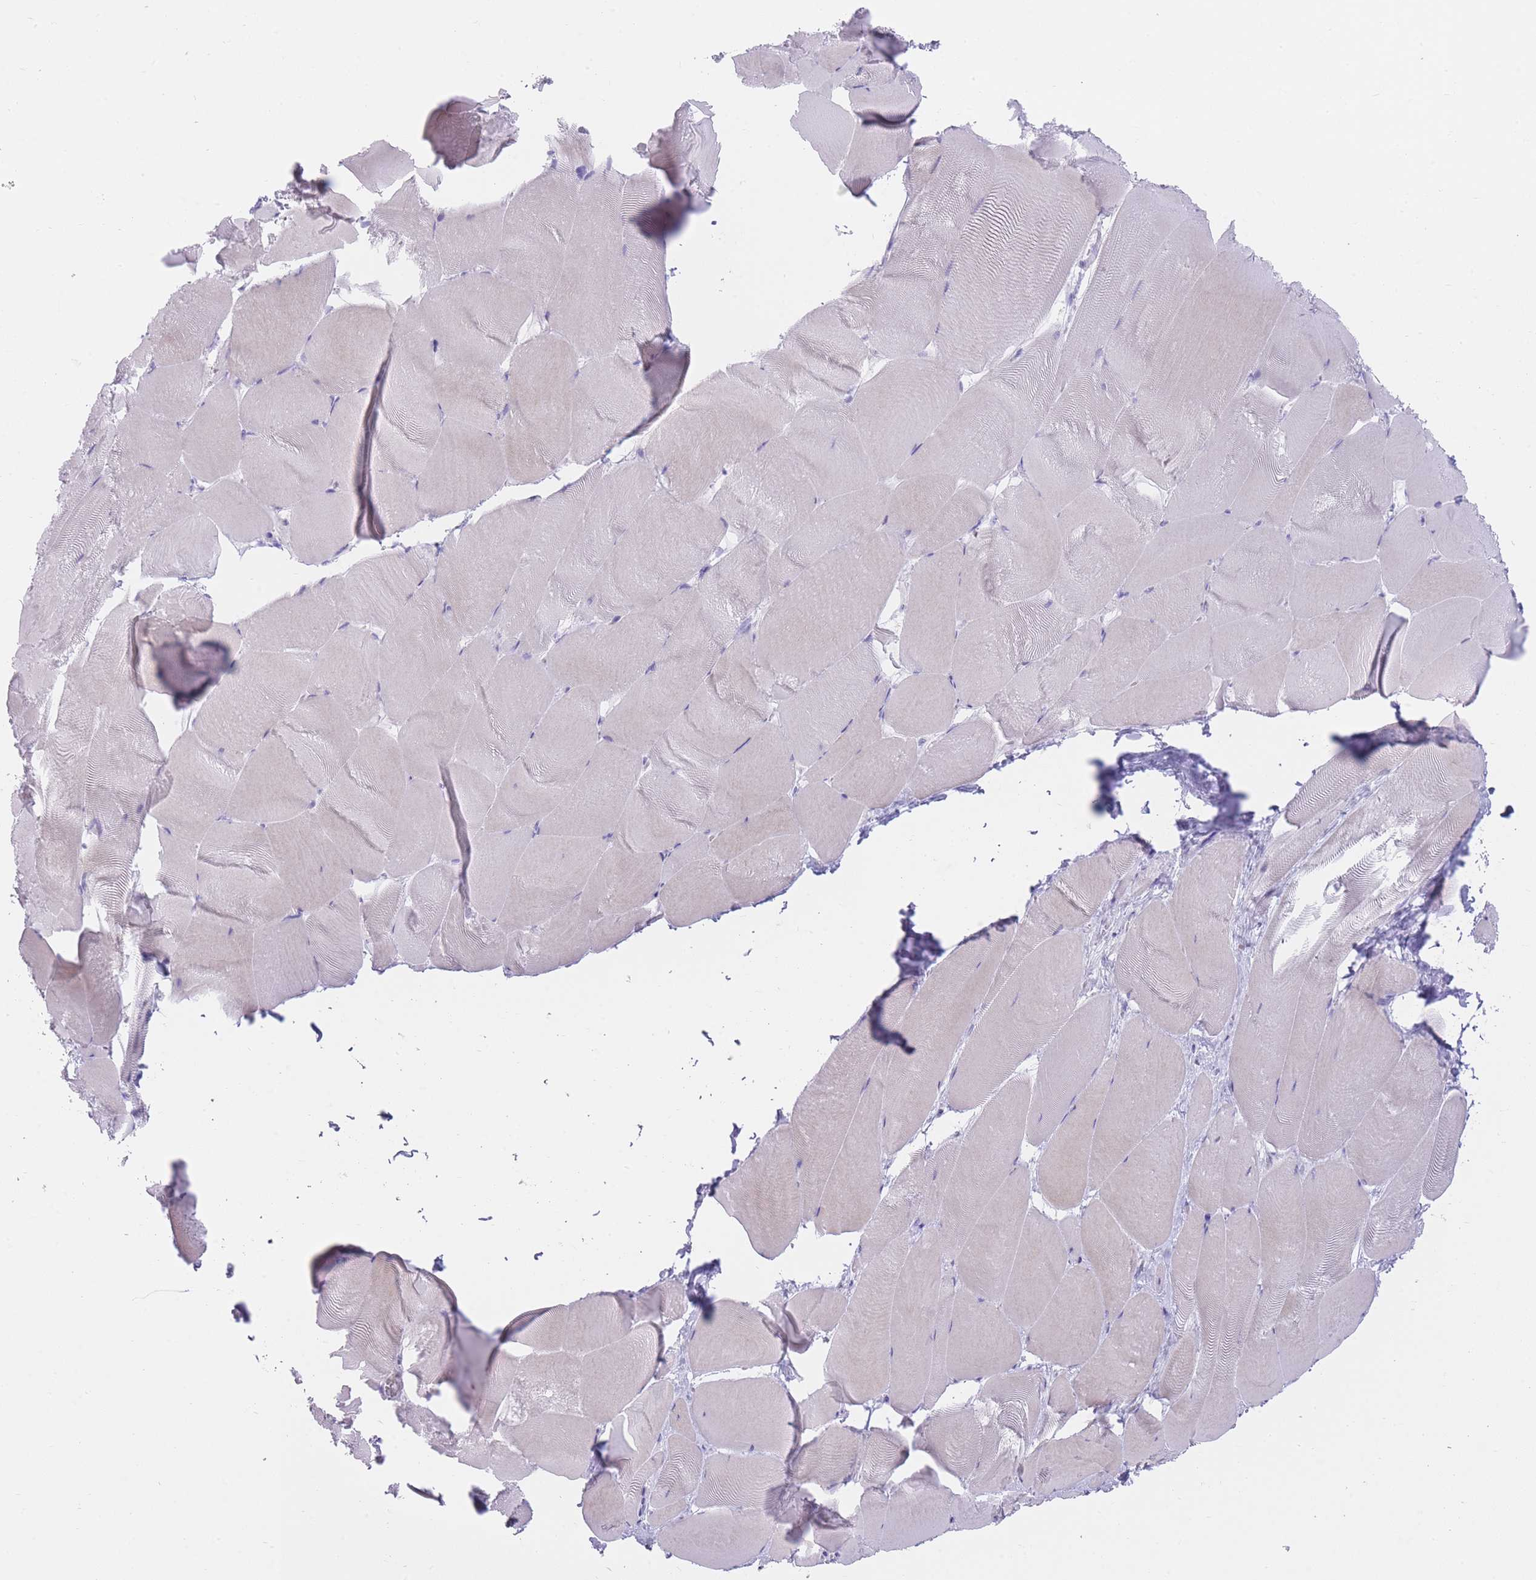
{"staining": {"intensity": "negative", "quantity": "none", "location": "none"}, "tissue": "skeletal muscle", "cell_type": "Myocytes", "image_type": "normal", "snomed": [{"axis": "morphology", "description": "Normal tissue, NOS"}, {"axis": "topography", "description": "Skeletal muscle"}], "caption": "High power microscopy micrograph of an immunohistochemistry (IHC) image of unremarkable skeletal muscle, revealing no significant expression in myocytes. The staining was performed using DAB to visualize the protein expression in brown, while the nuclei were stained in blue with hematoxylin (Magnification: 20x).", "gene": "OR11H12", "patient": {"sex": "female", "age": 64}}